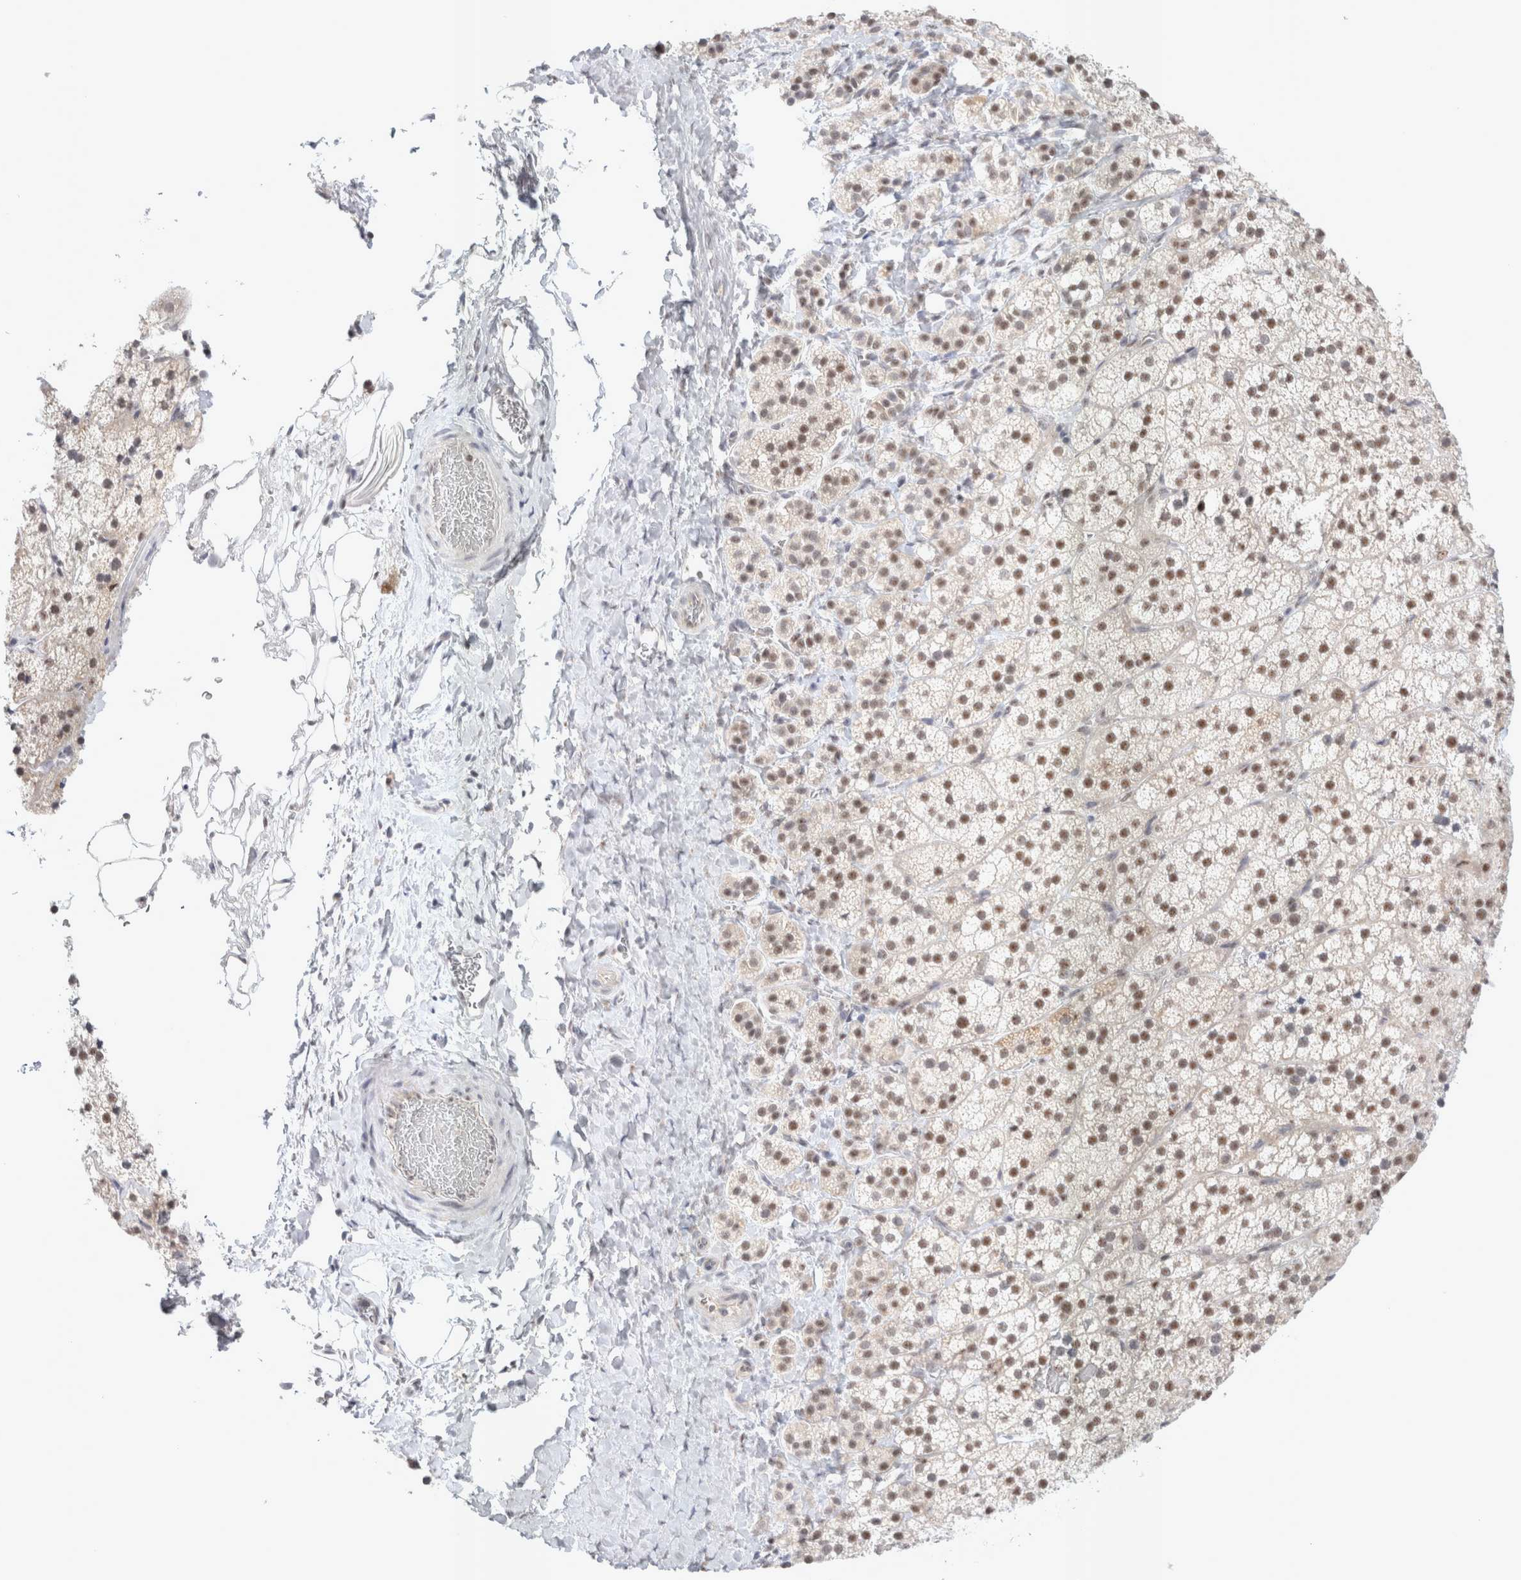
{"staining": {"intensity": "moderate", "quantity": ">75%", "location": "nuclear"}, "tissue": "adrenal gland", "cell_type": "Glandular cells", "image_type": "normal", "snomed": [{"axis": "morphology", "description": "Normal tissue, NOS"}, {"axis": "topography", "description": "Adrenal gland"}], "caption": "Brown immunohistochemical staining in normal human adrenal gland shows moderate nuclear expression in about >75% of glandular cells. The staining is performed using DAB brown chromogen to label protein expression. The nuclei are counter-stained blue using hematoxylin.", "gene": "TRMT12", "patient": {"sex": "female", "age": 44}}